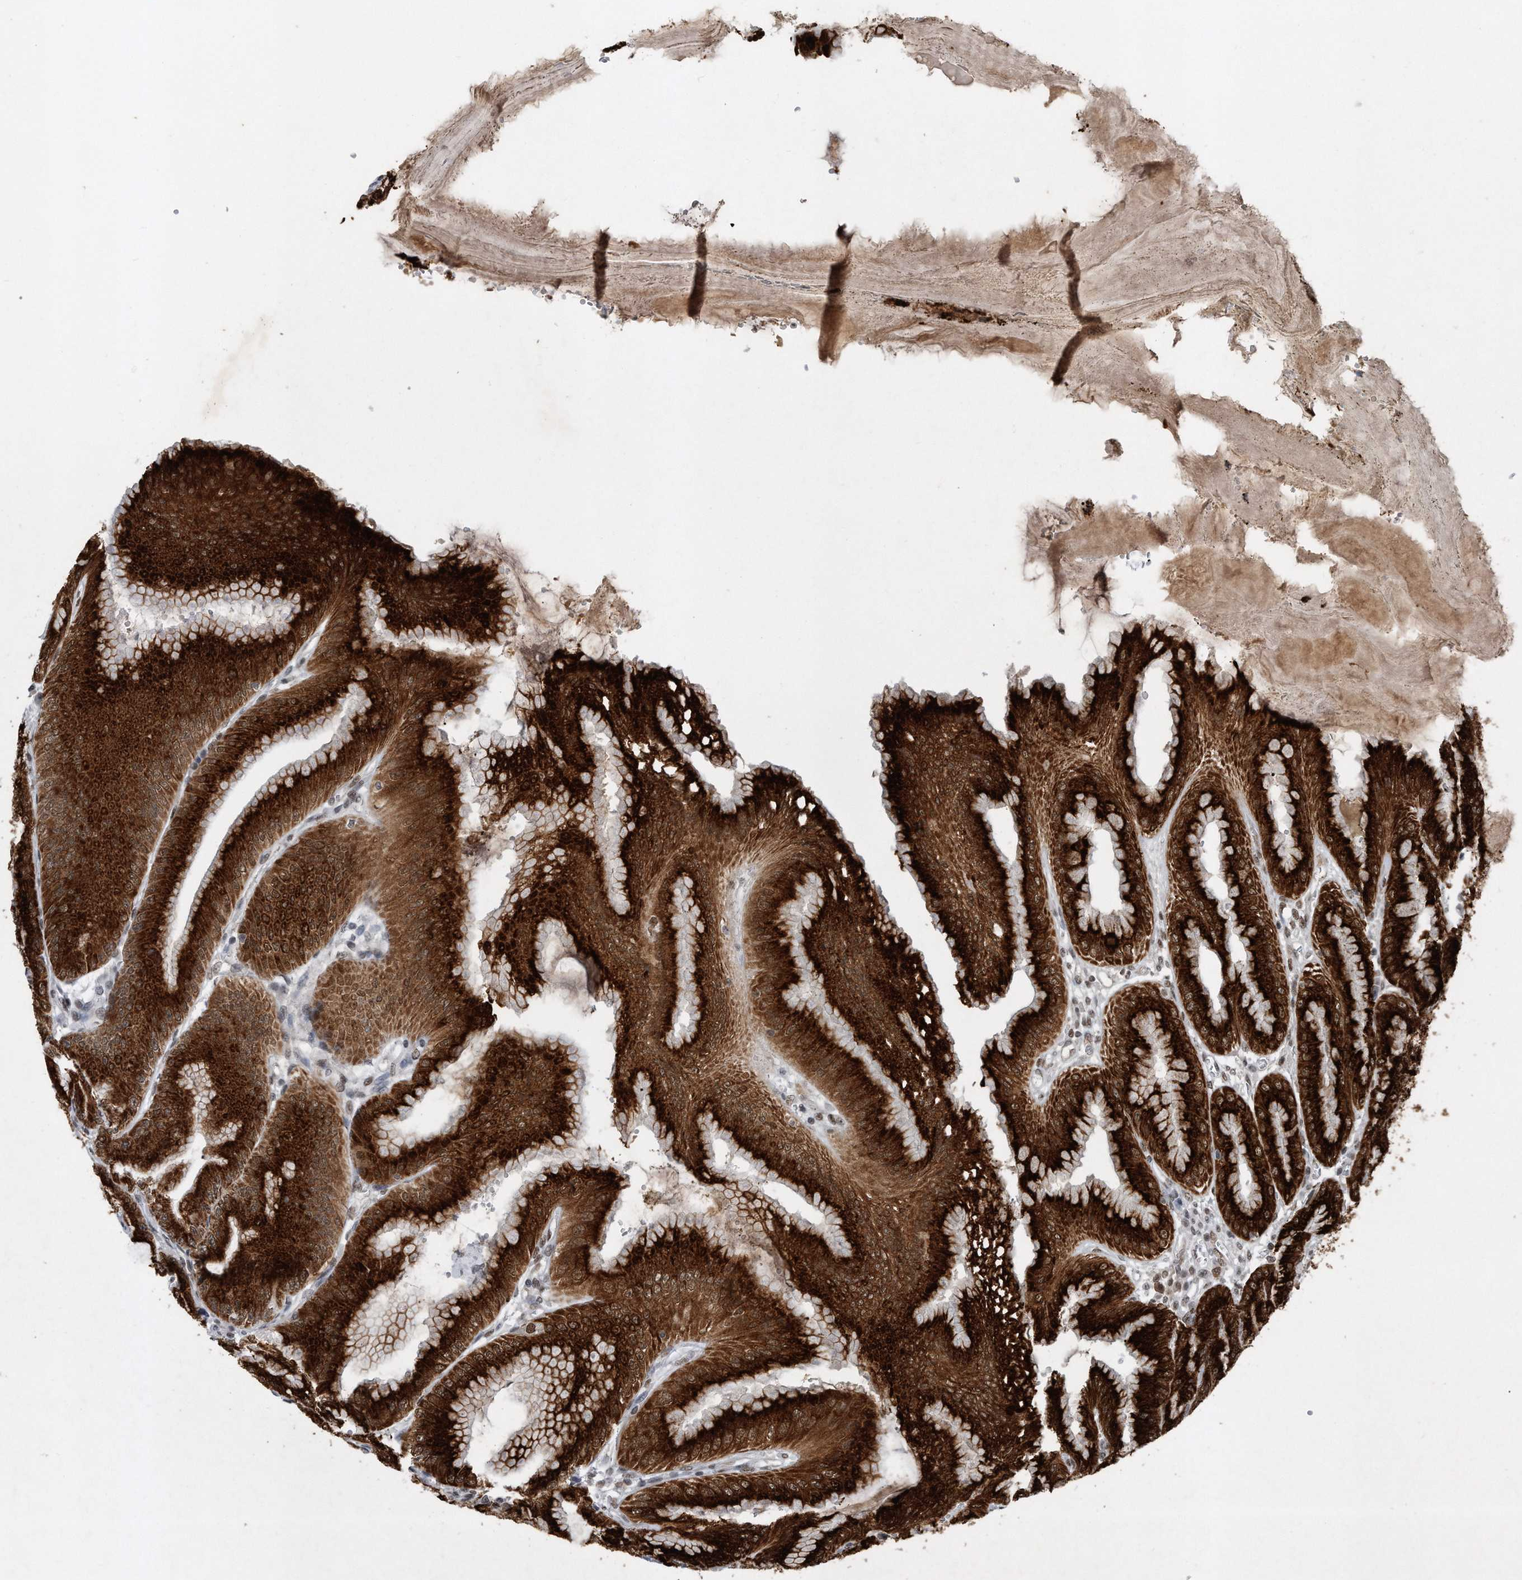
{"staining": {"intensity": "strong", "quantity": "25%-75%", "location": "cytoplasmic/membranous"}, "tissue": "stomach", "cell_type": "Glandular cells", "image_type": "normal", "snomed": [{"axis": "morphology", "description": "Normal tissue, NOS"}, {"axis": "topography", "description": "Stomach, lower"}], "caption": "An immunohistochemistry (IHC) image of unremarkable tissue is shown. Protein staining in brown labels strong cytoplasmic/membranous positivity in stomach within glandular cells.", "gene": "TP53INP1", "patient": {"sex": "male", "age": 71}}